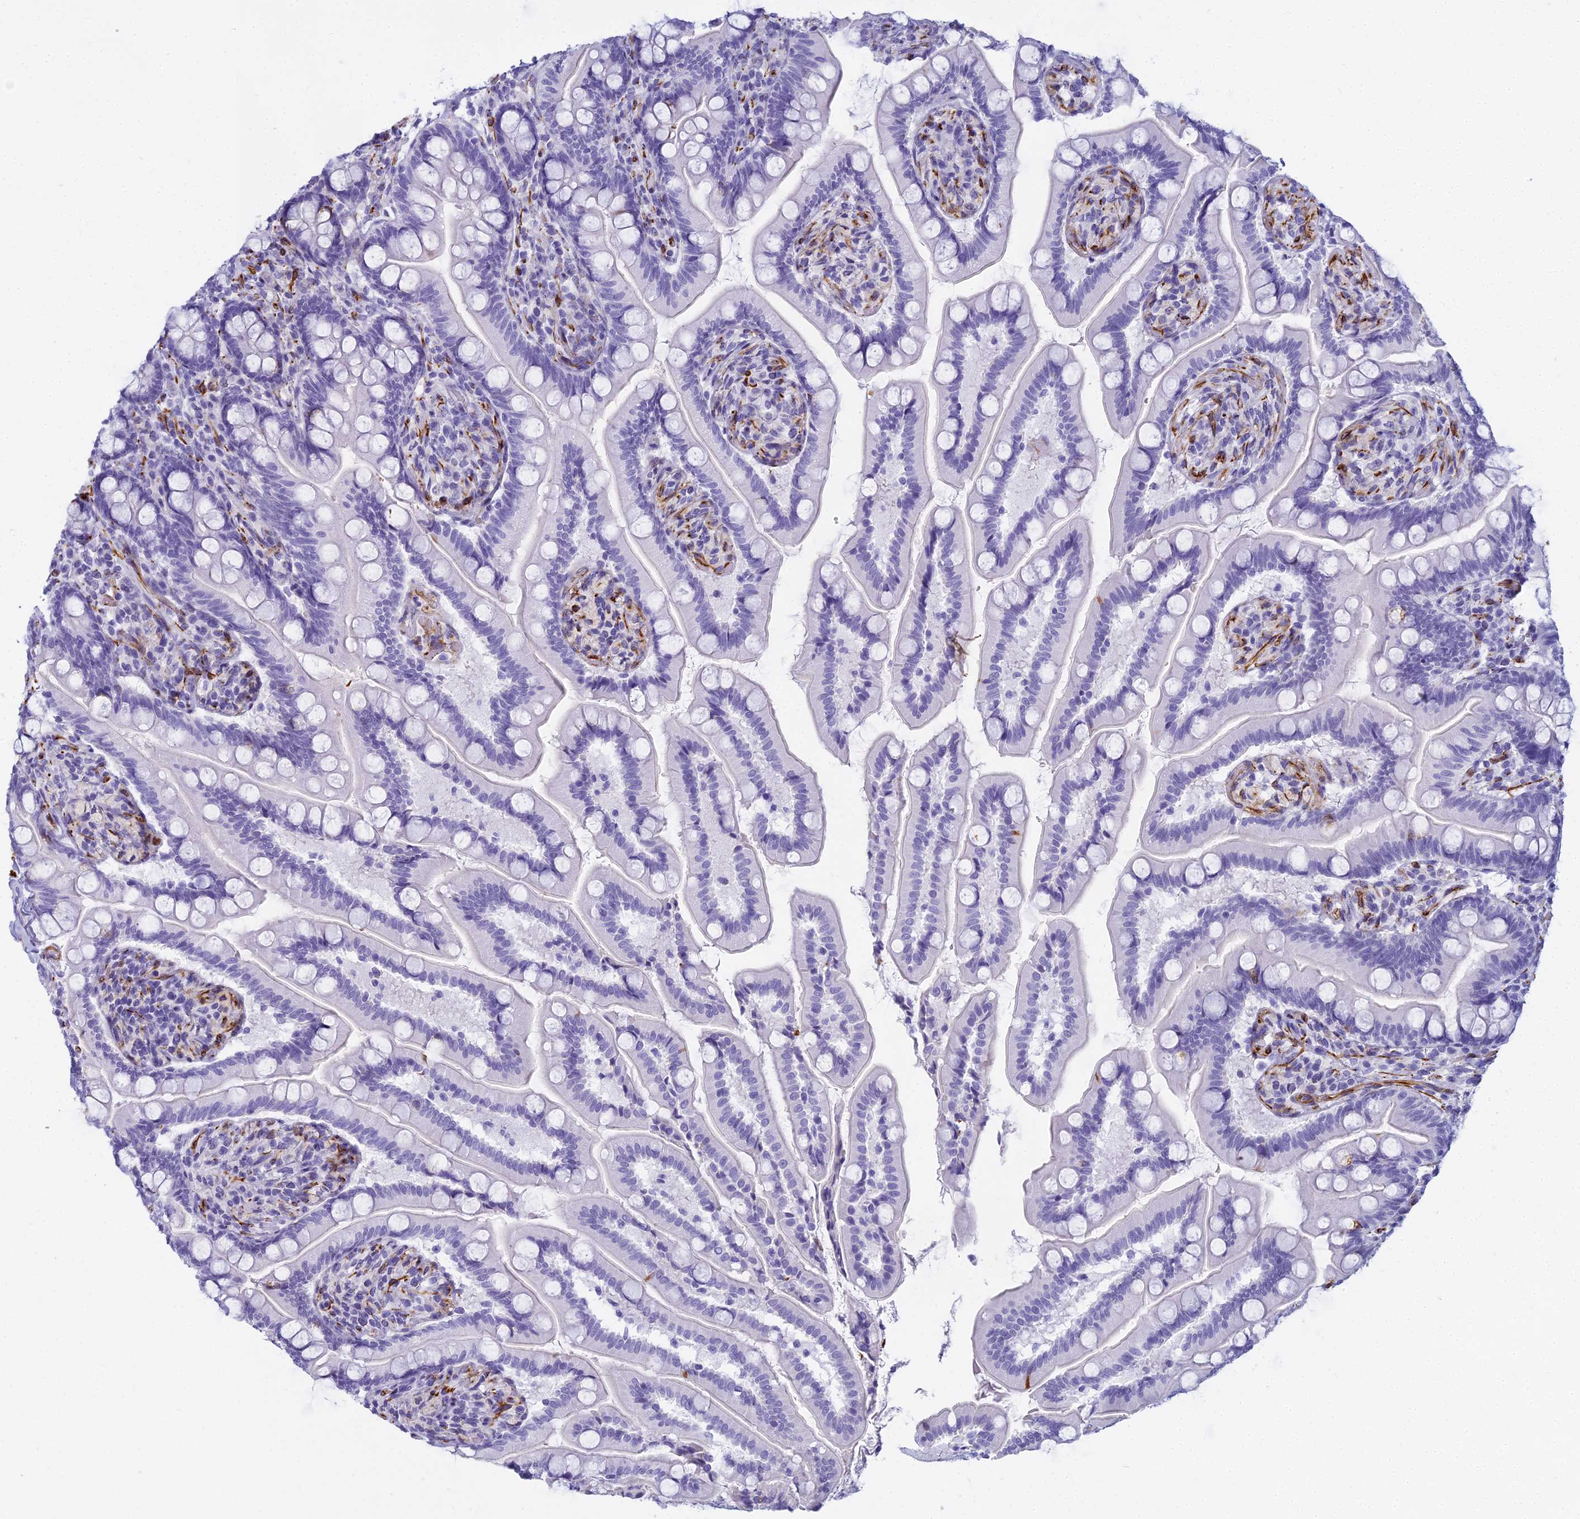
{"staining": {"intensity": "negative", "quantity": "none", "location": "none"}, "tissue": "small intestine", "cell_type": "Glandular cells", "image_type": "normal", "snomed": [{"axis": "morphology", "description": "Normal tissue, NOS"}, {"axis": "topography", "description": "Small intestine"}], "caption": "The photomicrograph exhibits no significant positivity in glandular cells of small intestine.", "gene": "ENSG00000265118", "patient": {"sex": "female", "age": 64}}